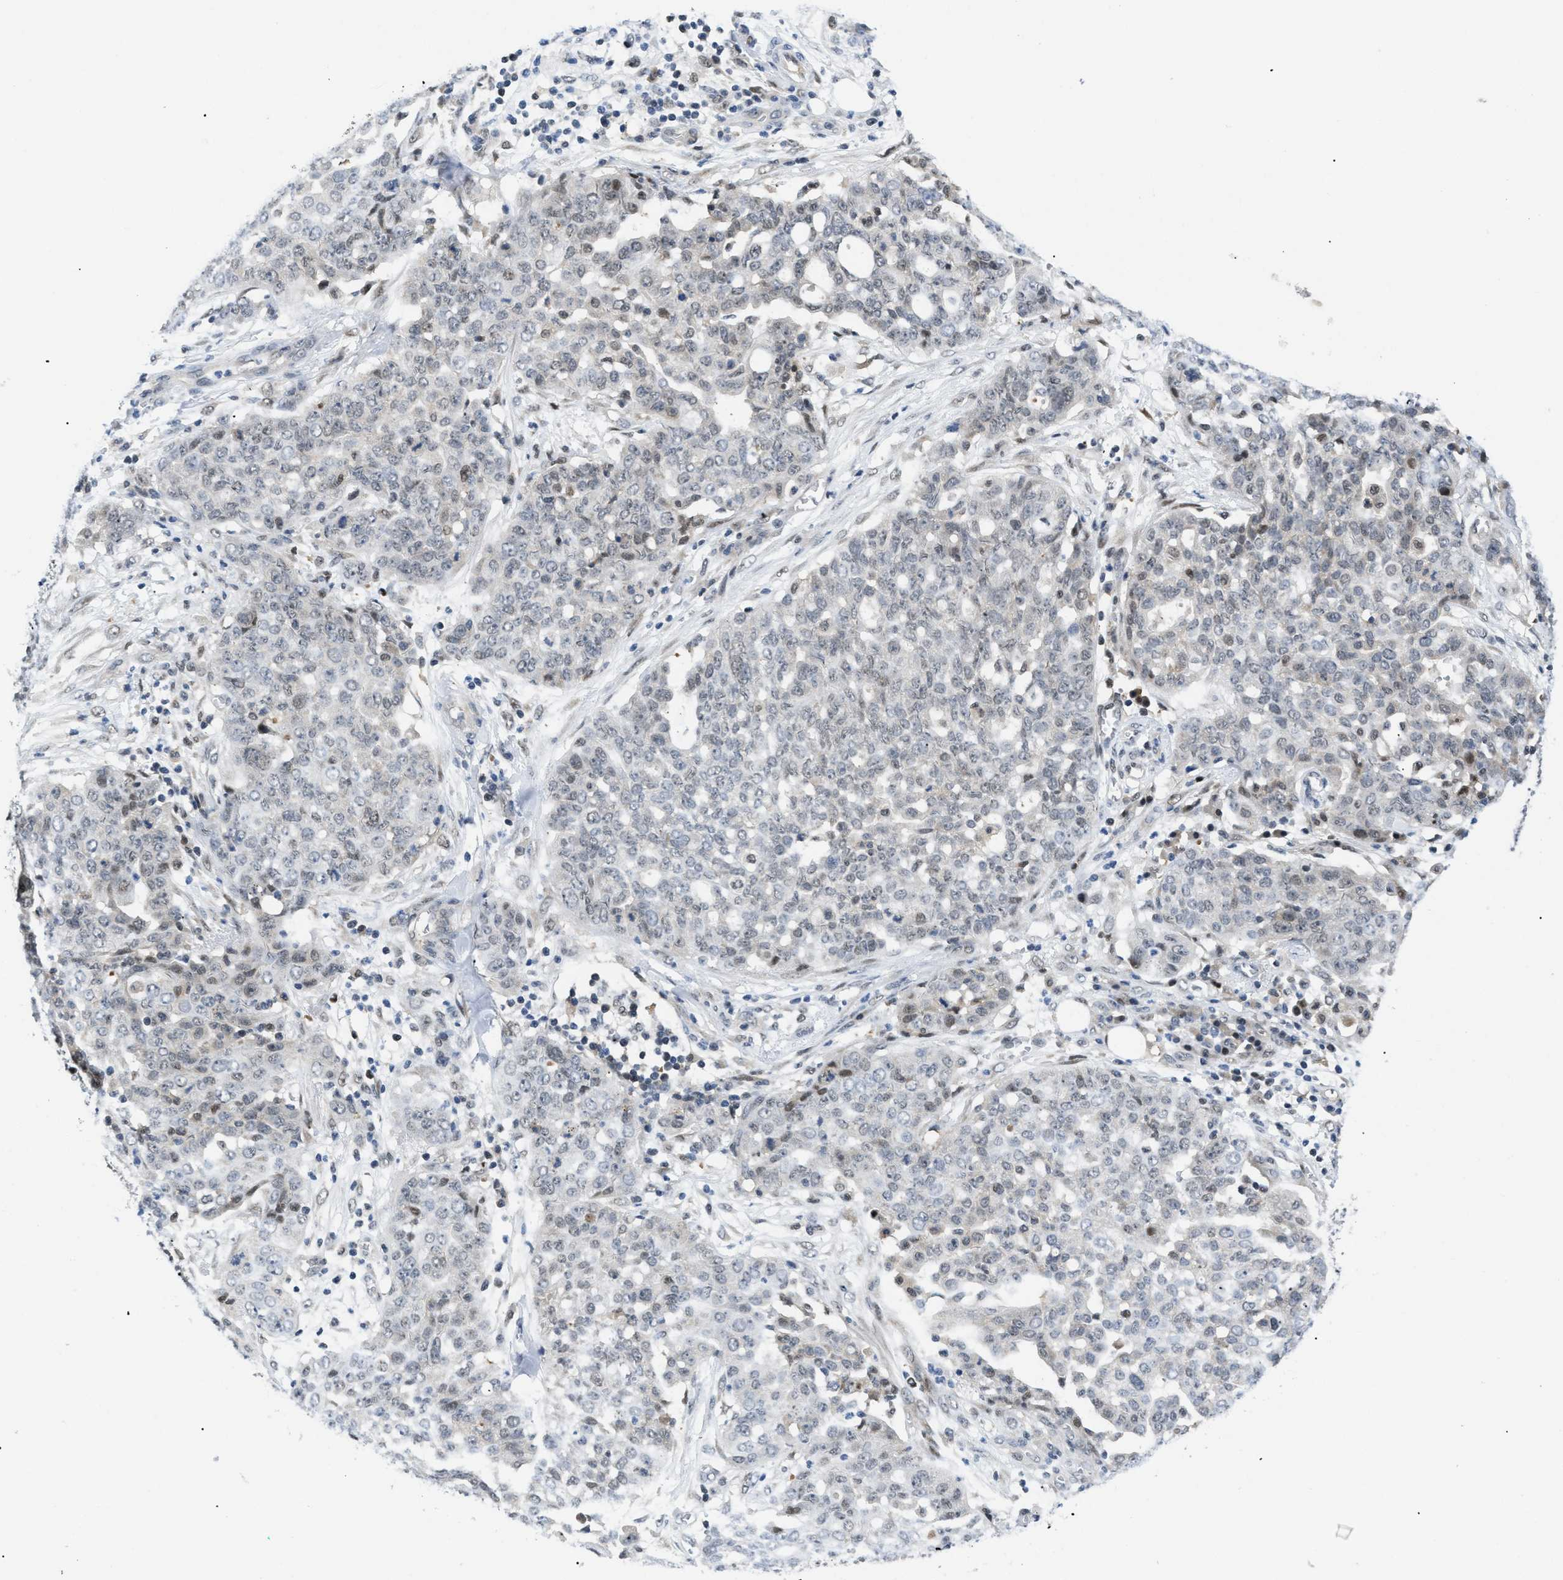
{"staining": {"intensity": "weak", "quantity": "<25%", "location": "nuclear"}, "tissue": "ovarian cancer", "cell_type": "Tumor cells", "image_type": "cancer", "snomed": [{"axis": "morphology", "description": "Cystadenocarcinoma, serous, NOS"}, {"axis": "topography", "description": "Soft tissue"}, {"axis": "topography", "description": "Ovary"}], "caption": "Histopathology image shows no significant protein staining in tumor cells of serous cystadenocarcinoma (ovarian). The staining is performed using DAB brown chromogen with nuclei counter-stained in using hematoxylin.", "gene": "SLC29A2", "patient": {"sex": "female", "age": 57}}